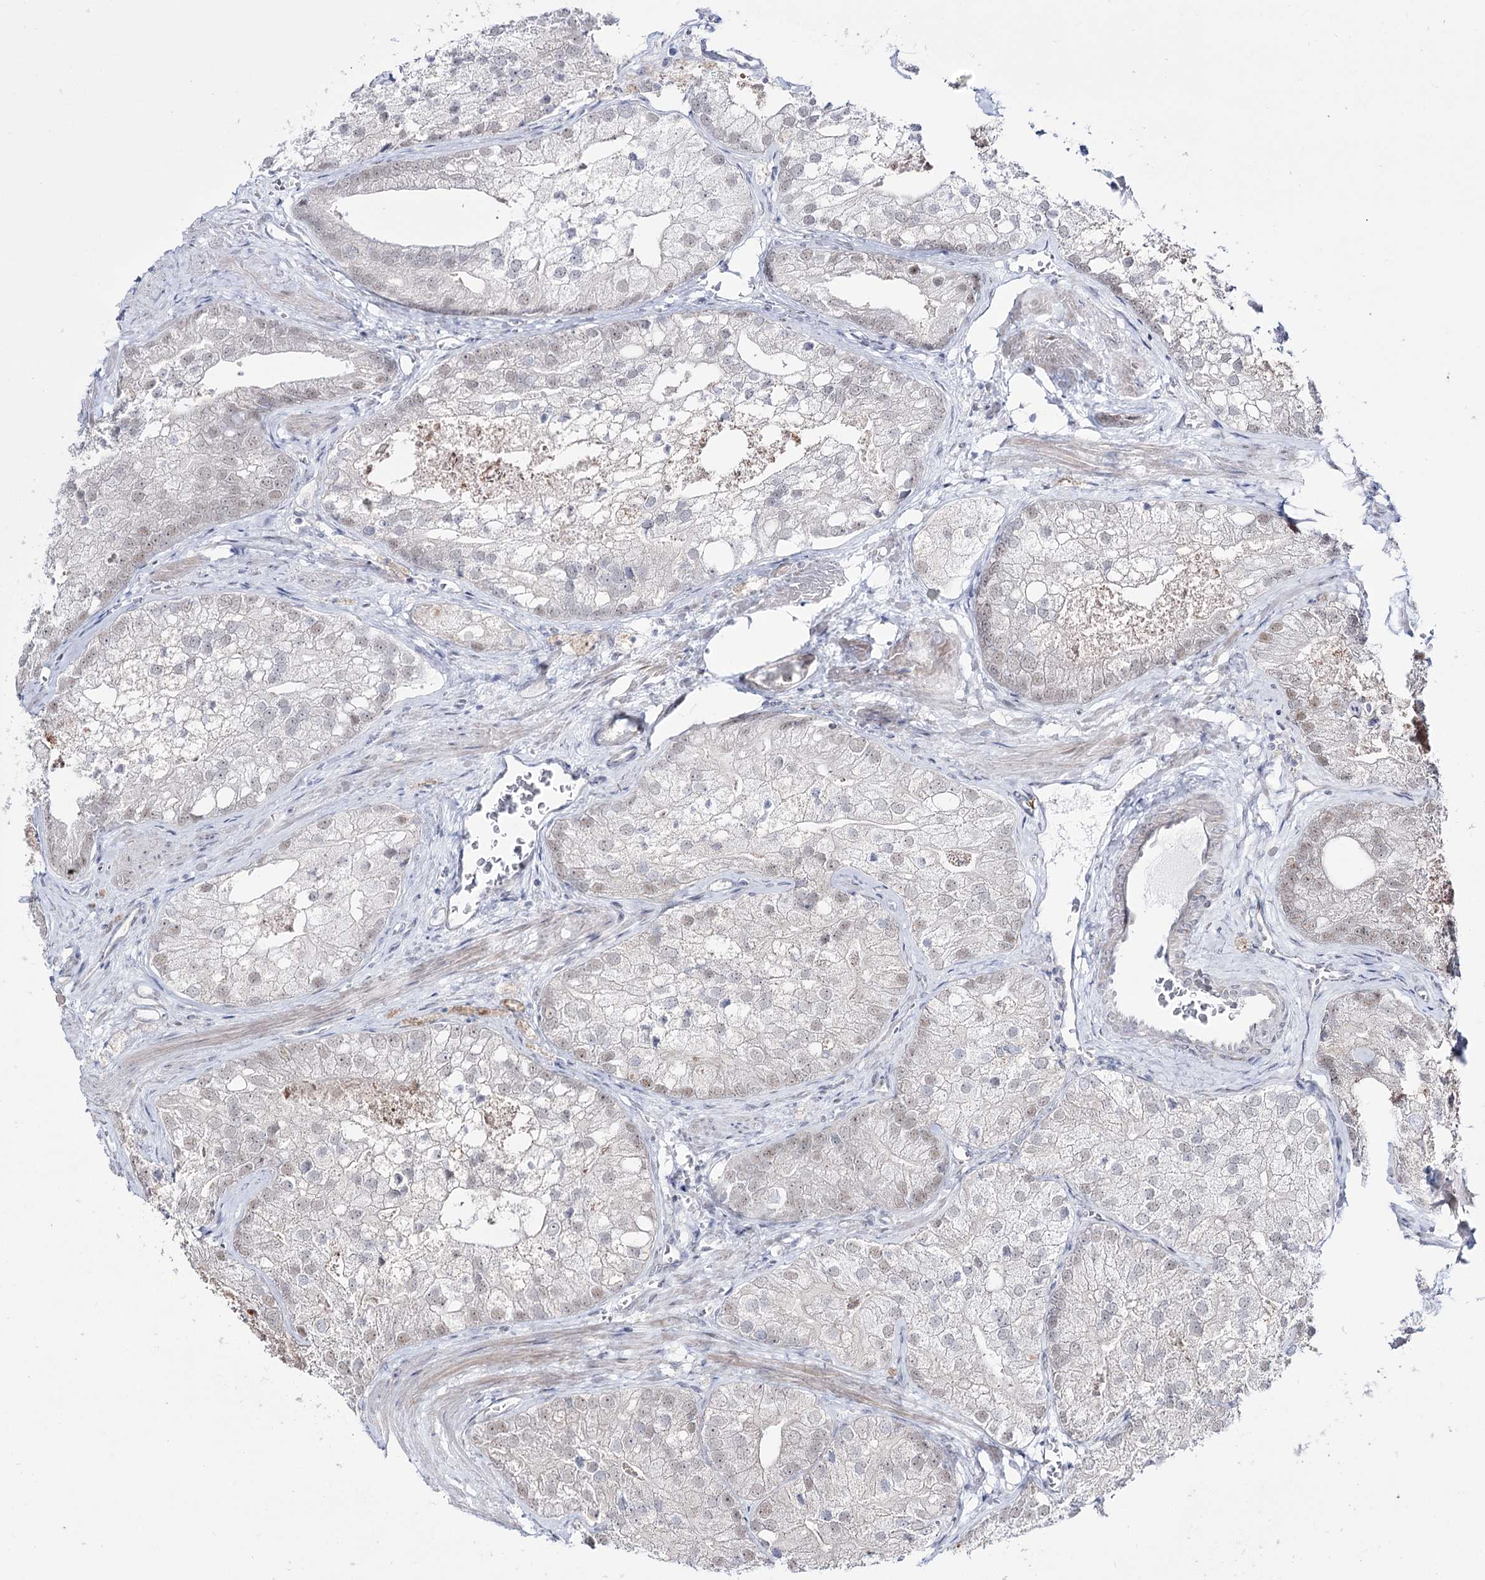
{"staining": {"intensity": "moderate", "quantity": "<25%", "location": "nuclear"}, "tissue": "prostate cancer", "cell_type": "Tumor cells", "image_type": "cancer", "snomed": [{"axis": "morphology", "description": "Adenocarcinoma, Low grade"}, {"axis": "topography", "description": "Prostate"}], "caption": "Immunohistochemistry (IHC) of prostate cancer (adenocarcinoma (low-grade)) displays low levels of moderate nuclear staining in approximately <25% of tumor cells.", "gene": "RBM15B", "patient": {"sex": "male", "age": 69}}